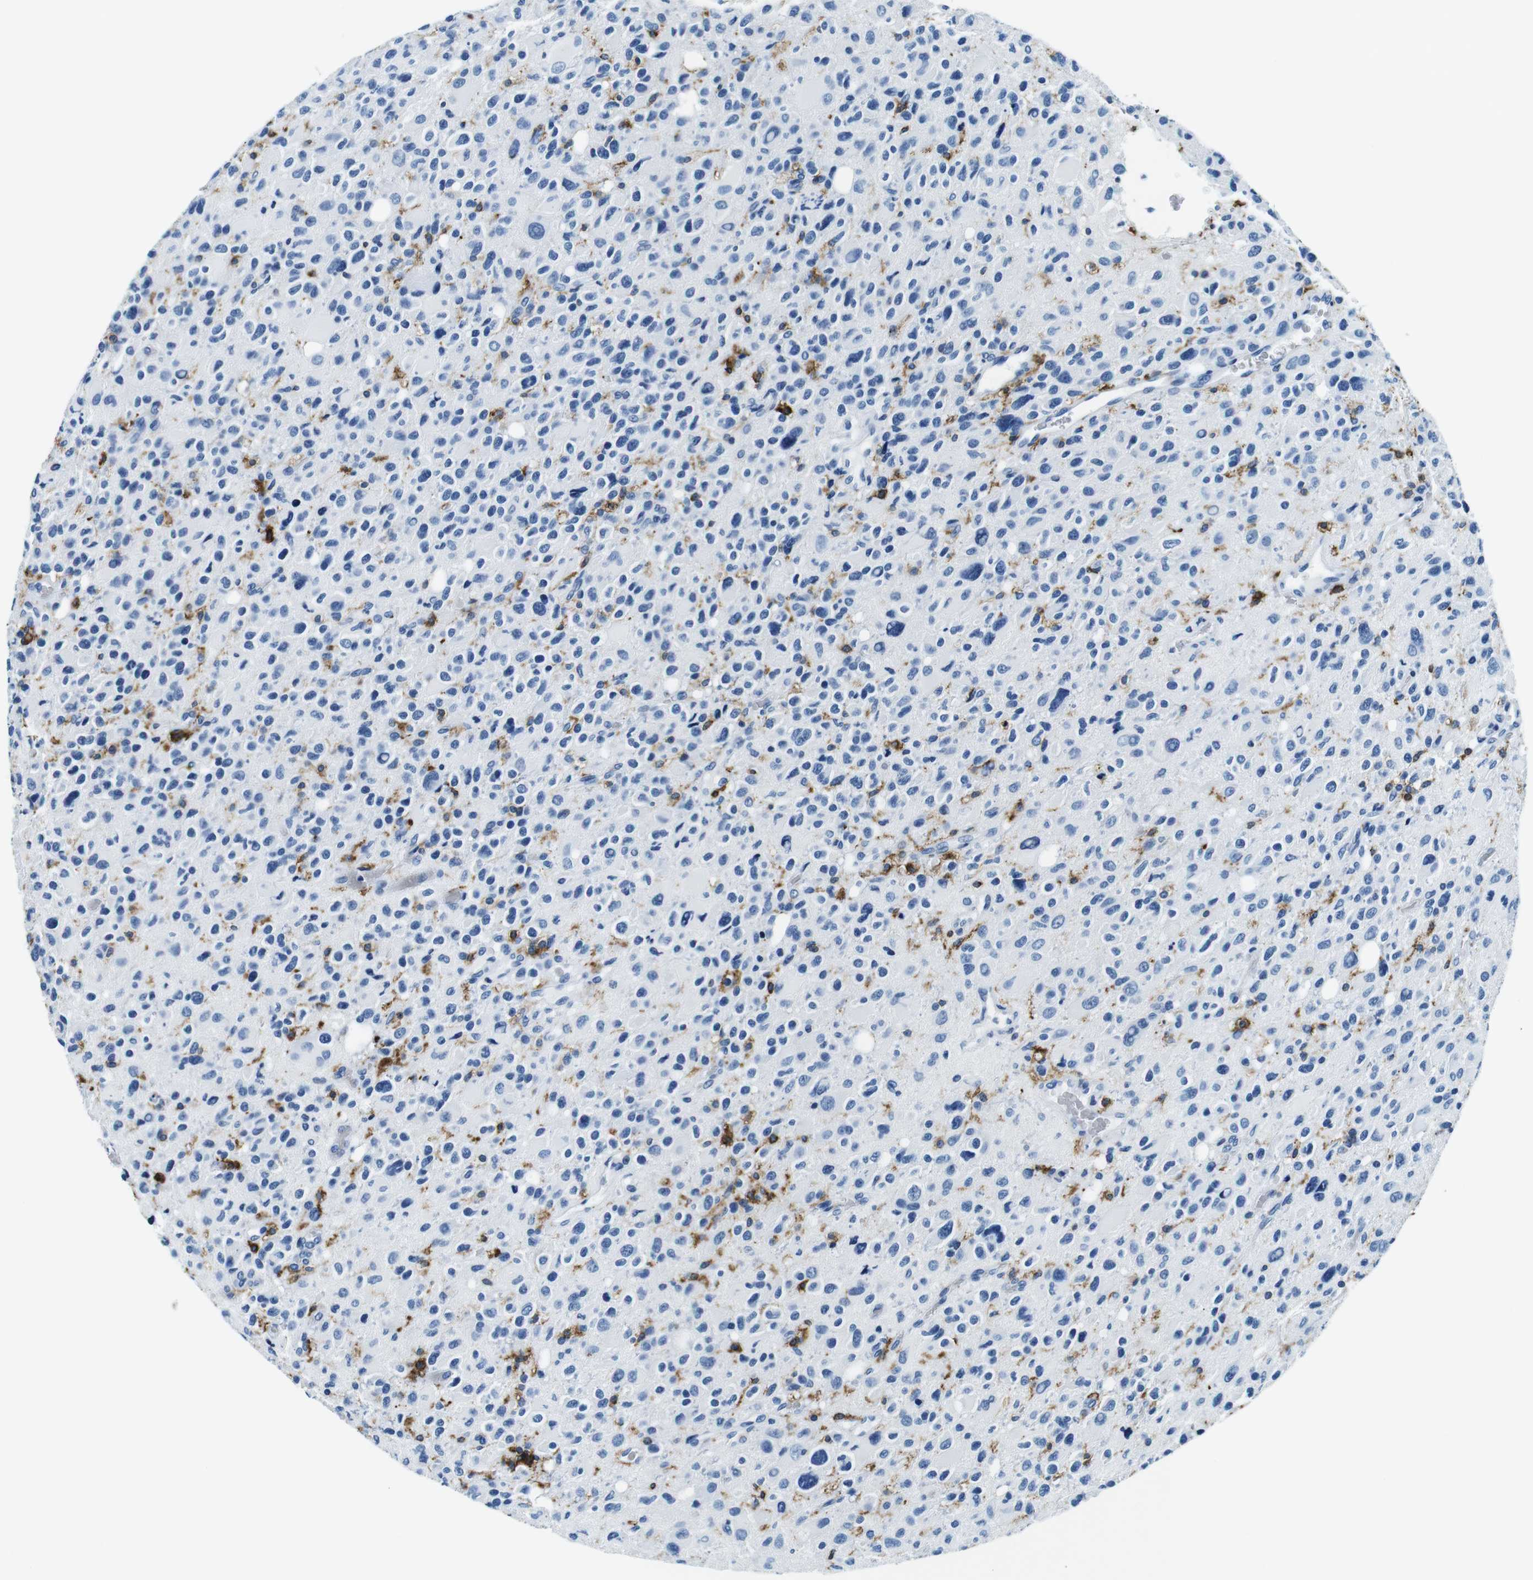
{"staining": {"intensity": "negative", "quantity": "none", "location": "none"}, "tissue": "glioma", "cell_type": "Tumor cells", "image_type": "cancer", "snomed": [{"axis": "morphology", "description": "Glioma, malignant, High grade"}, {"axis": "topography", "description": "Brain"}], "caption": "High power microscopy image of an IHC photomicrograph of glioma, revealing no significant staining in tumor cells. (DAB immunohistochemistry (IHC) visualized using brightfield microscopy, high magnification).", "gene": "HLA-DRB1", "patient": {"sex": "male", "age": 48}}